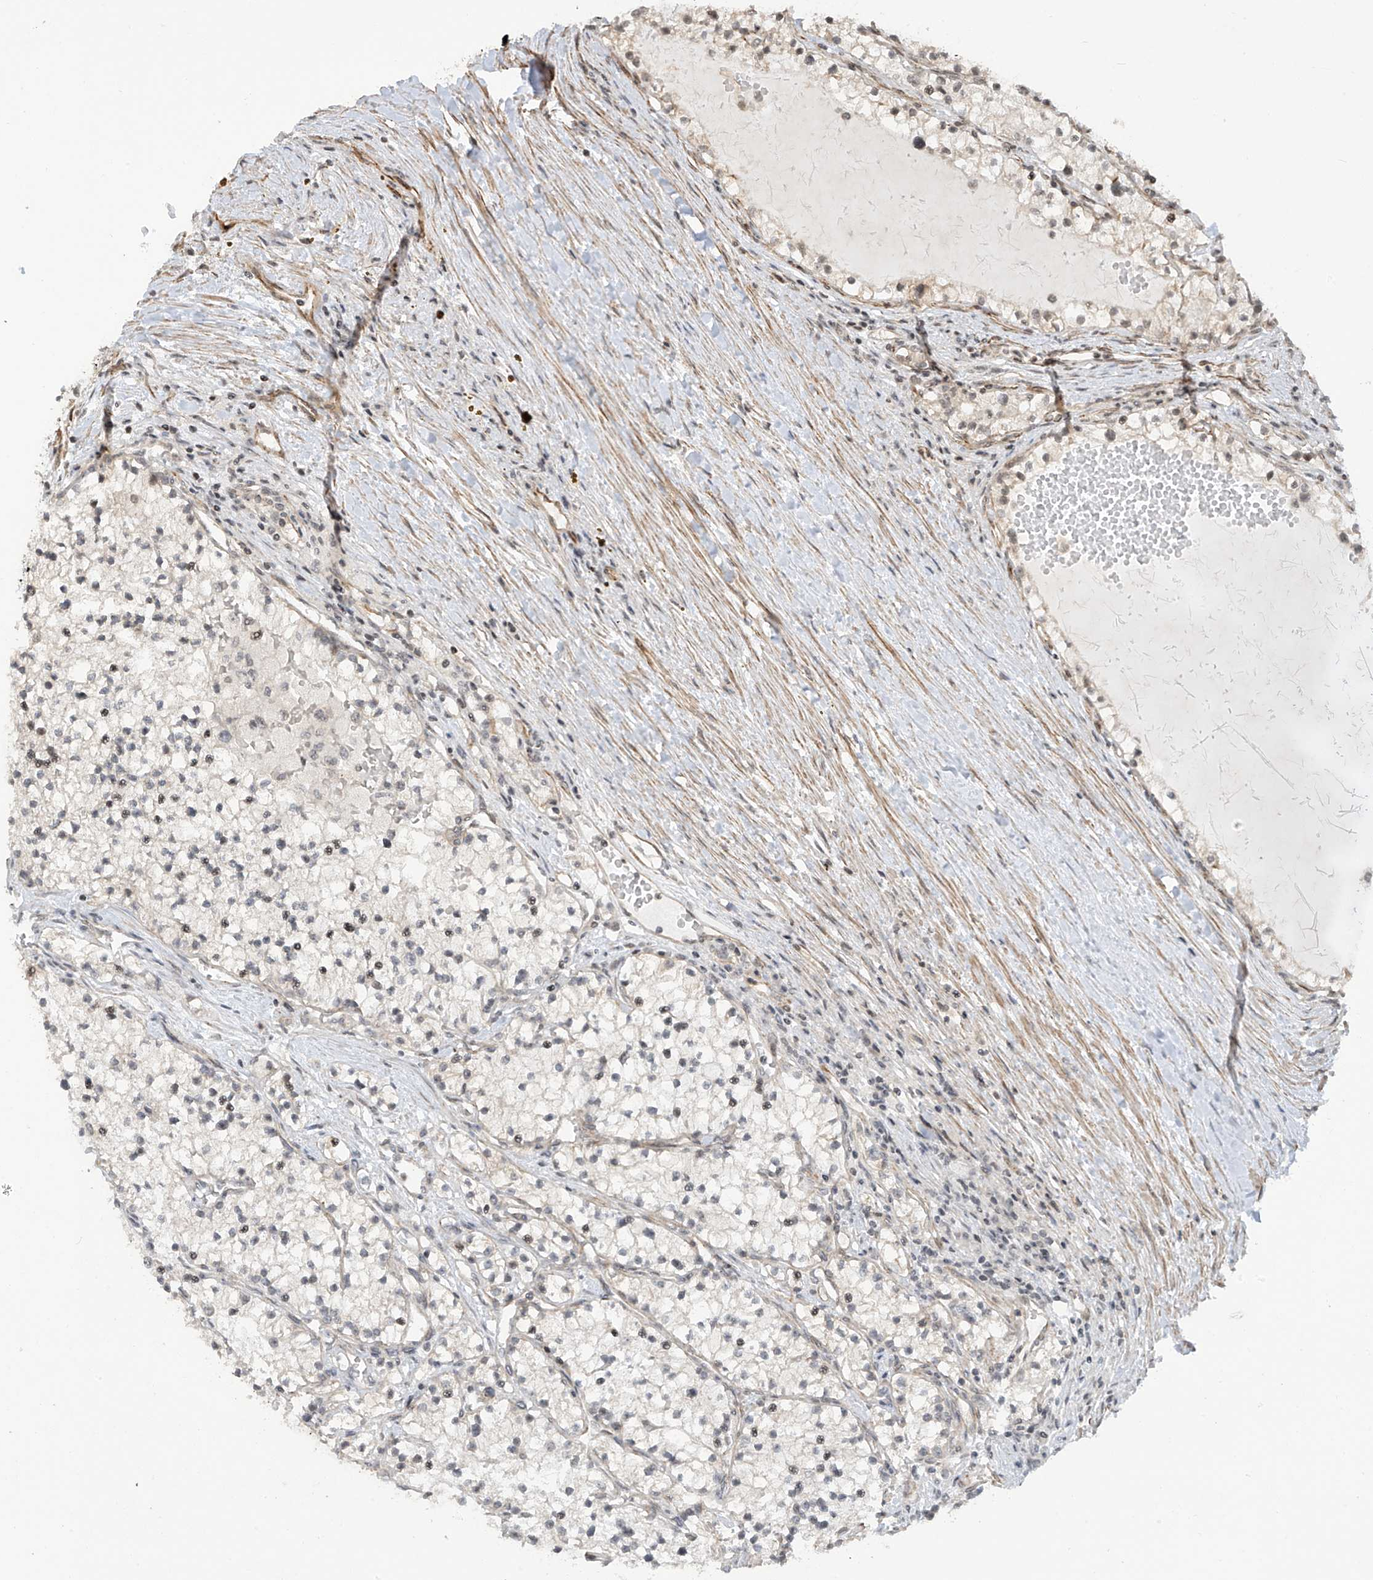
{"staining": {"intensity": "negative", "quantity": "none", "location": "none"}, "tissue": "renal cancer", "cell_type": "Tumor cells", "image_type": "cancer", "snomed": [{"axis": "morphology", "description": "Normal tissue, NOS"}, {"axis": "morphology", "description": "Adenocarcinoma, NOS"}, {"axis": "topography", "description": "Kidney"}], "caption": "Immunohistochemistry image of renal cancer (adenocarcinoma) stained for a protein (brown), which demonstrates no staining in tumor cells.", "gene": "METAP1D", "patient": {"sex": "male", "age": 68}}